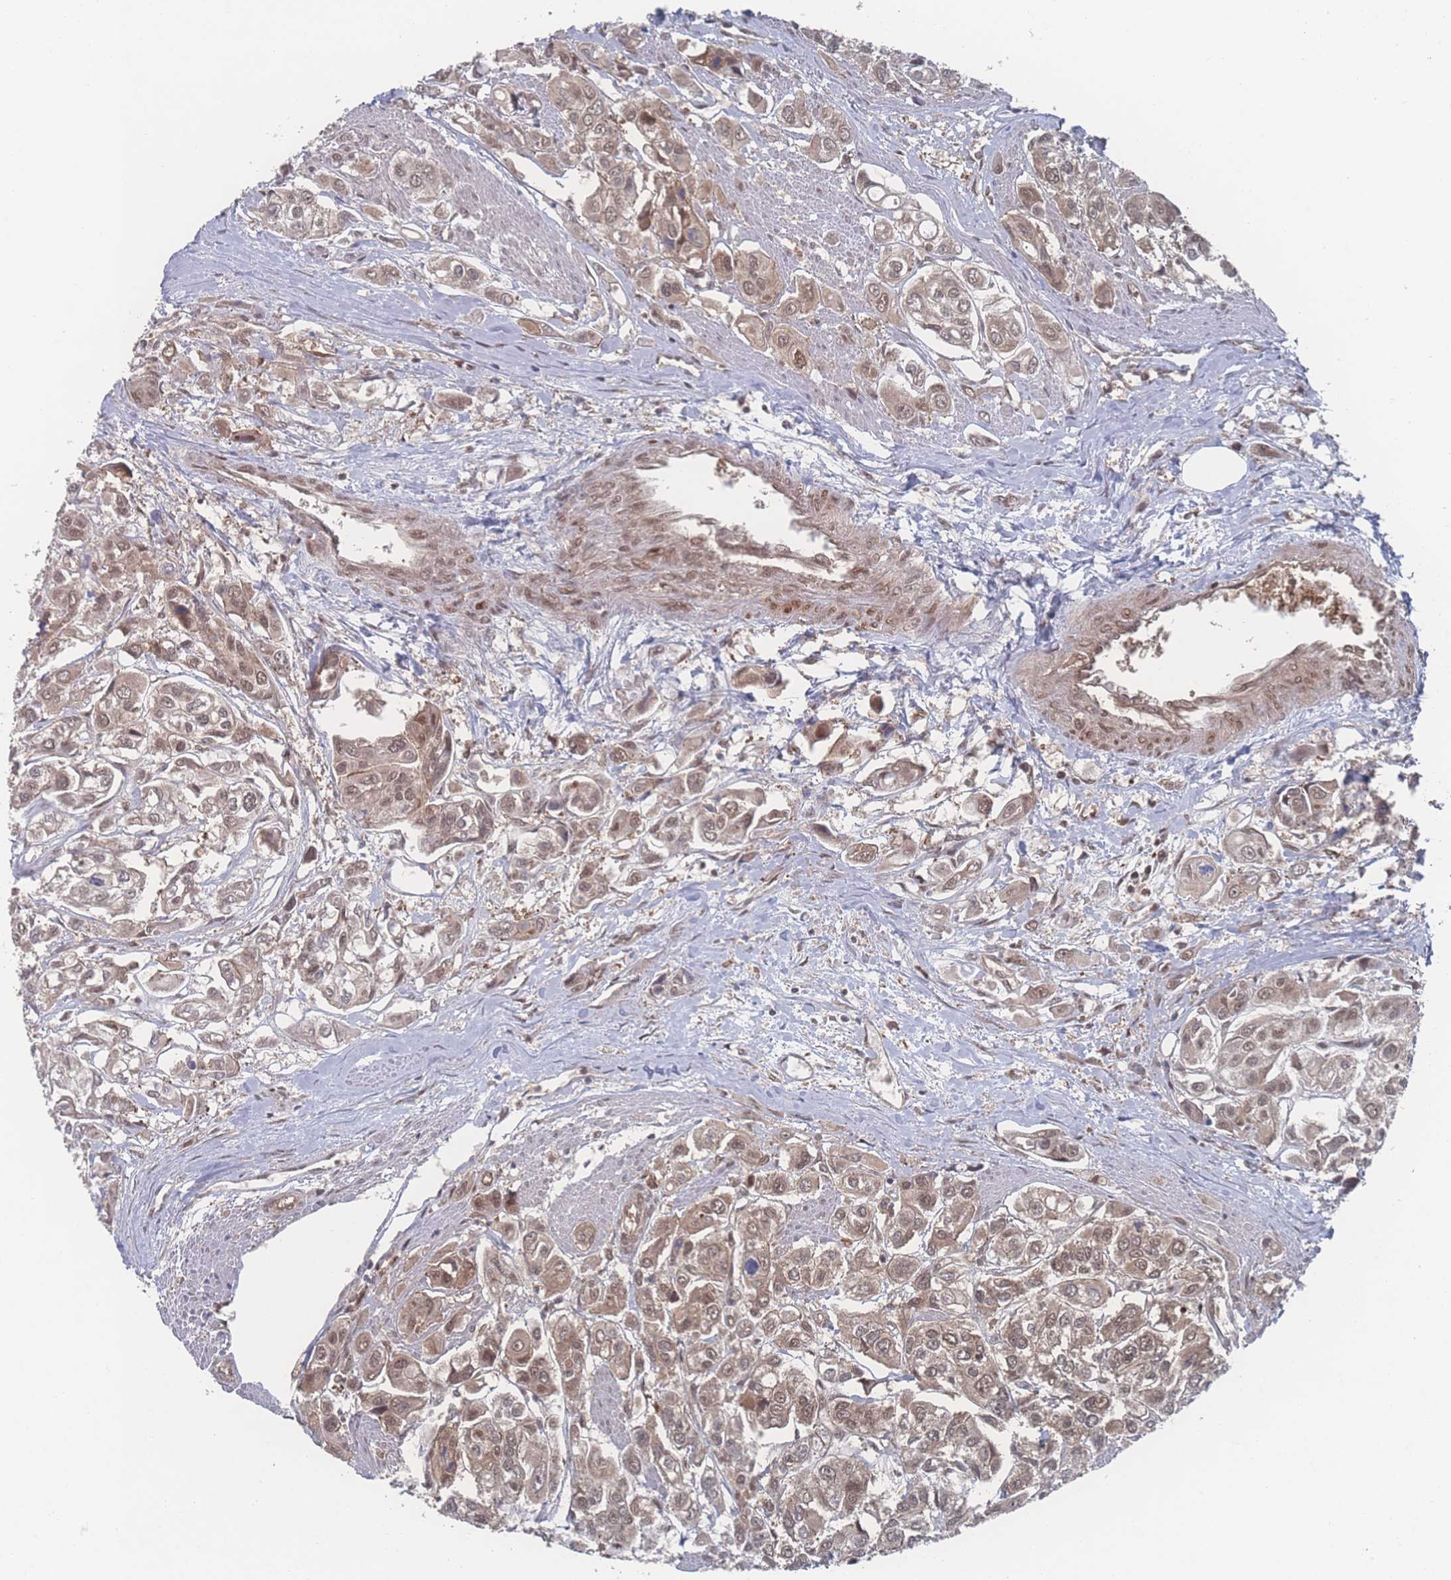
{"staining": {"intensity": "moderate", "quantity": ">75%", "location": "cytoplasmic/membranous,nuclear"}, "tissue": "urothelial cancer", "cell_type": "Tumor cells", "image_type": "cancer", "snomed": [{"axis": "morphology", "description": "Urothelial carcinoma, High grade"}, {"axis": "topography", "description": "Urinary bladder"}], "caption": "Moderate cytoplasmic/membranous and nuclear positivity for a protein is seen in about >75% of tumor cells of high-grade urothelial carcinoma using immunohistochemistry.", "gene": "PSMA1", "patient": {"sex": "male", "age": 67}}